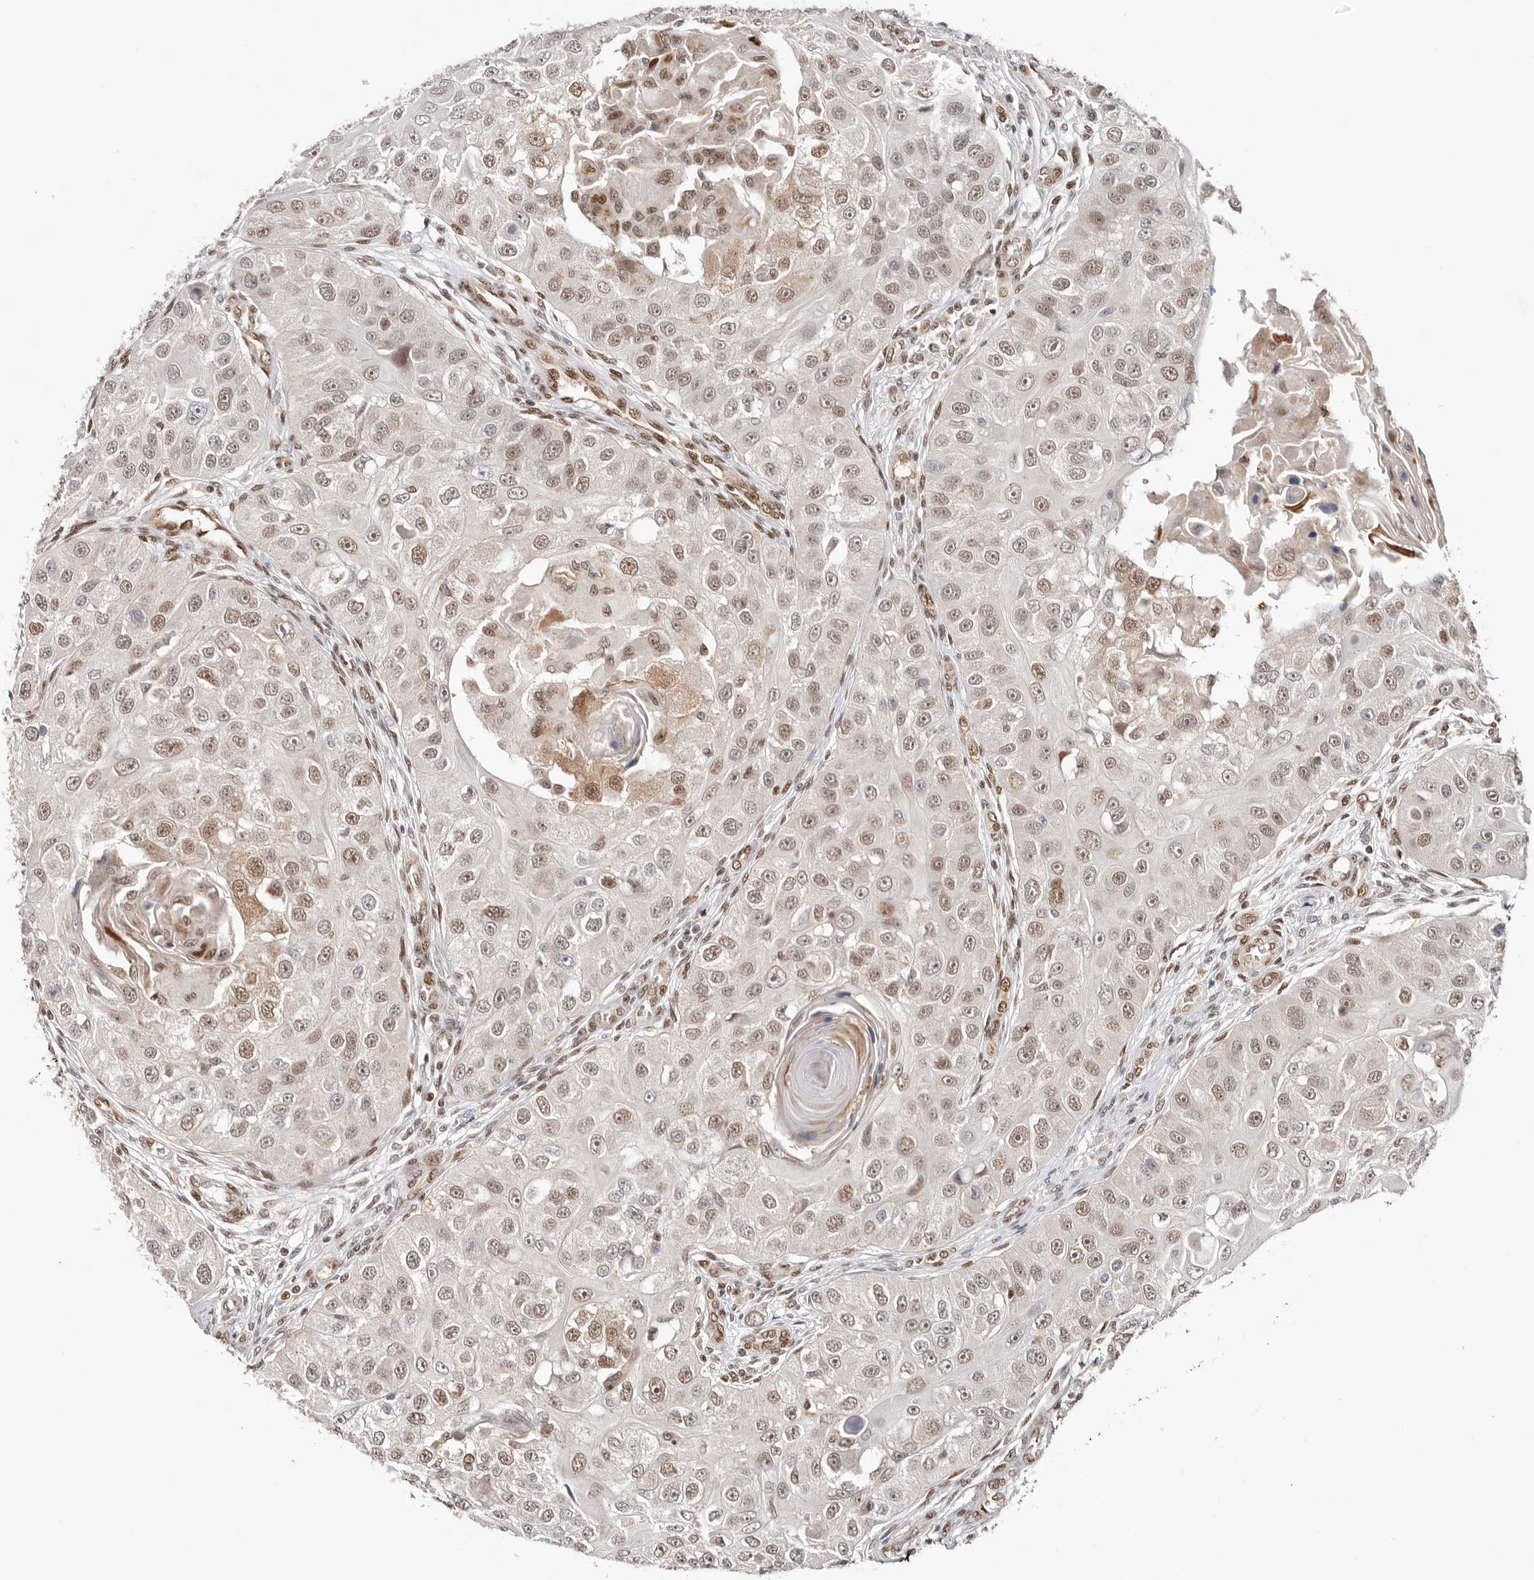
{"staining": {"intensity": "moderate", "quantity": ">75%", "location": "nuclear"}, "tissue": "head and neck cancer", "cell_type": "Tumor cells", "image_type": "cancer", "snomed": [{"axis": "morphology", "description": "Normal tissue, NOS"}, {"axis": "morphology", "description": "Squamous cell carcinoma, NOS"}, {"axis": "topography", "description": "Skeletal muscle"}, {"axis": "topography", "description": "Head-Neck"}], "caption": "IHC micrograph of human head and neck squamous cell carcinoma stained for a protein (brown), which reveals medium levels of moderate nuclear expression in approximately >75% of tumor cells.", "gene": "SMAD7", "patient": {"sex": "male", "age": 51}}